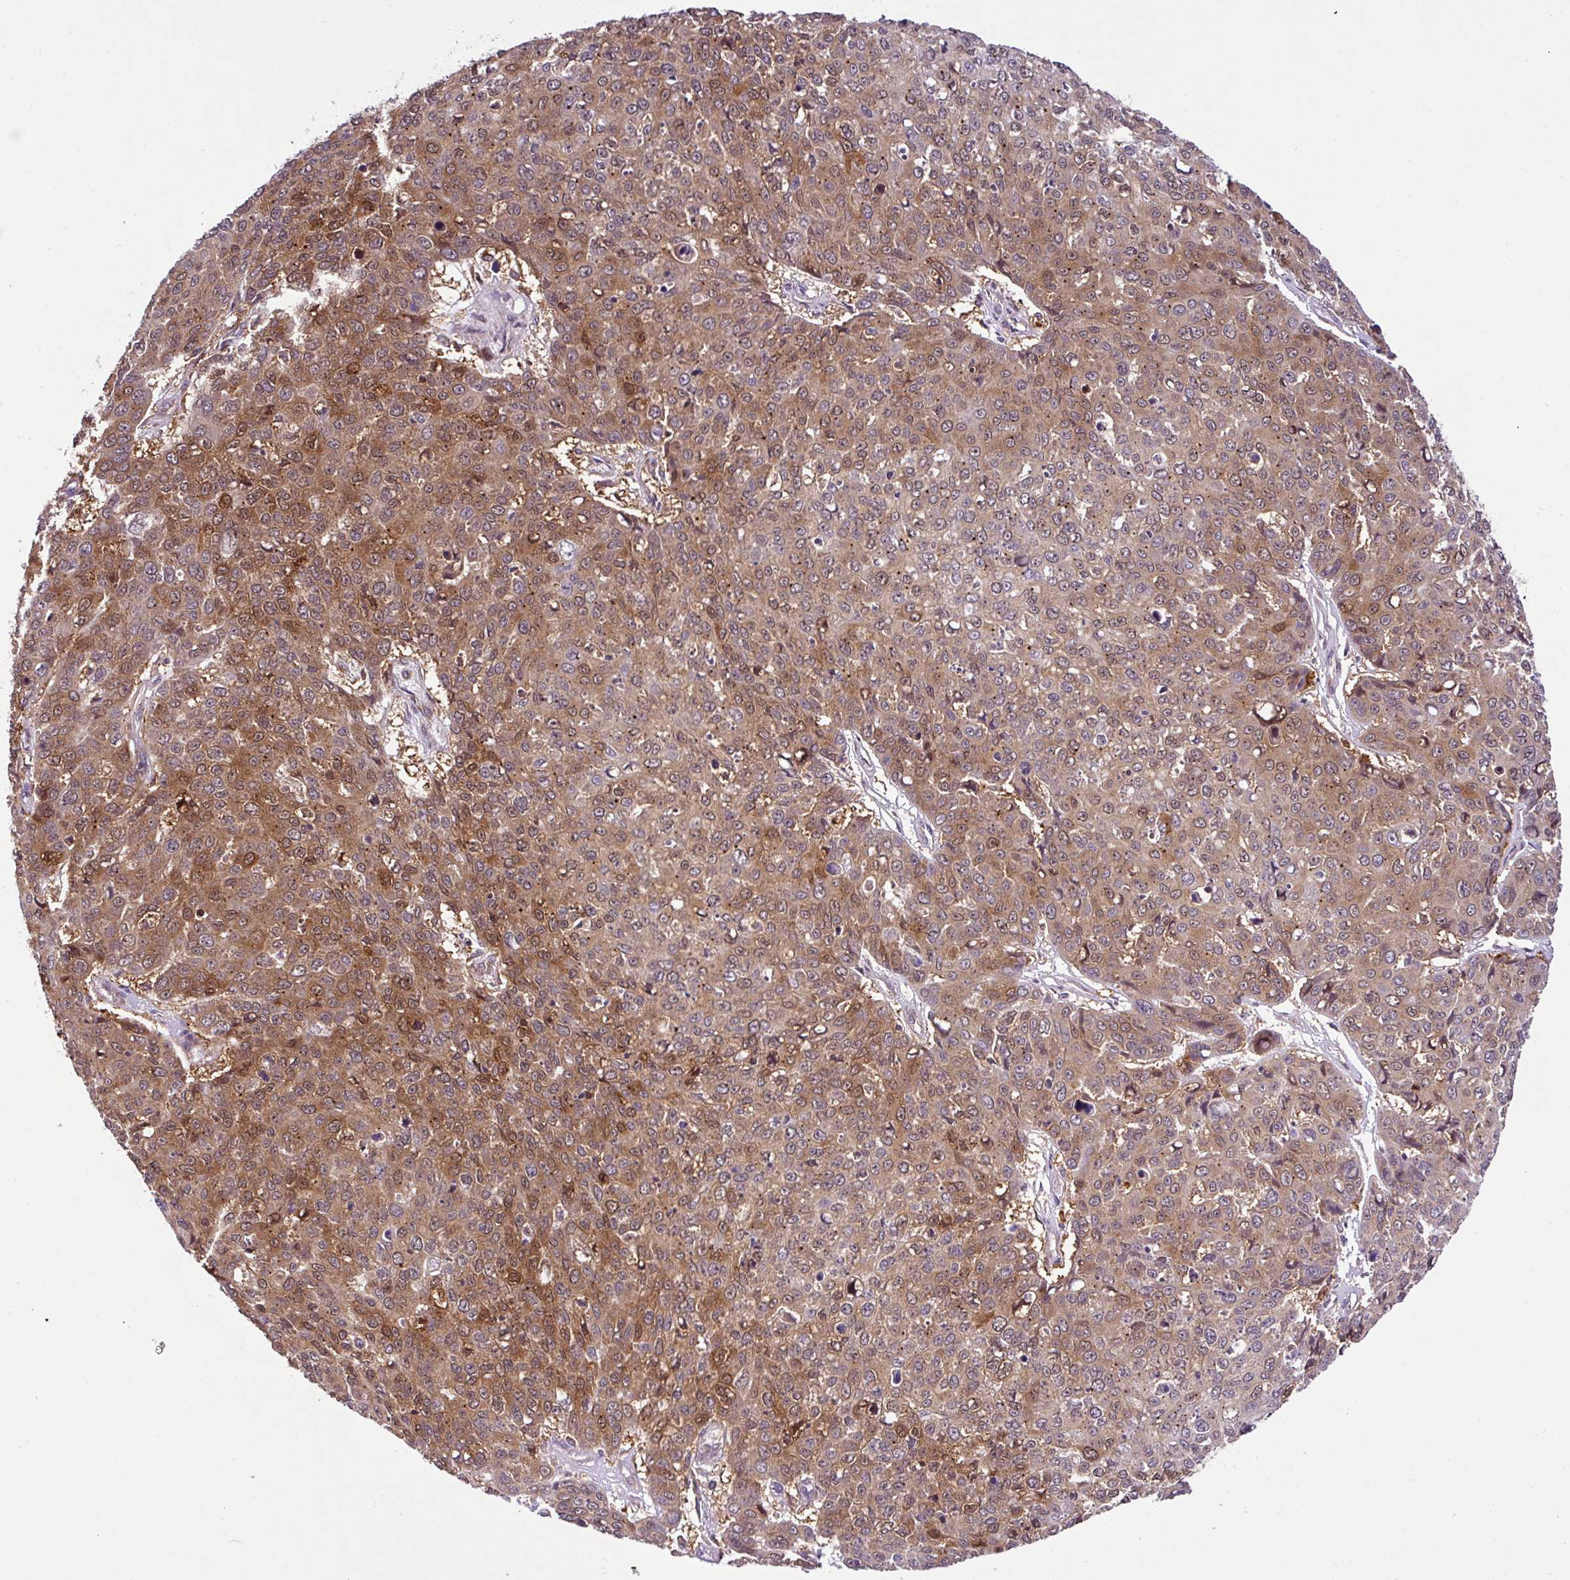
{"staining": {"intensity": "moderate", "quantity": ">75%", "location": "cytoplasmic/membranous,nuclear"}, "tissue": "skin cancer", "cell_type": "Tumor cells", "image_type": "cancer", "snomed": [{"axis": "morphology", "description": "Squamous cell carcinoma, NOS"}, {"axis": "topography", "description": "Skin"}], "caption": "IHC image of neoplastic tissue: human squamous cell carcinoma (skin) stained using immunohistochemistry reveals medium levels of moderate protein expression localized specifically in the cytoplasmic/membranous and nuclear of tumor cells, appearing as a cytoplasmic/membranous and nuclear brown color.", "gene": "DLGAP4", "patient": {"sex": "male", "age": 71}}